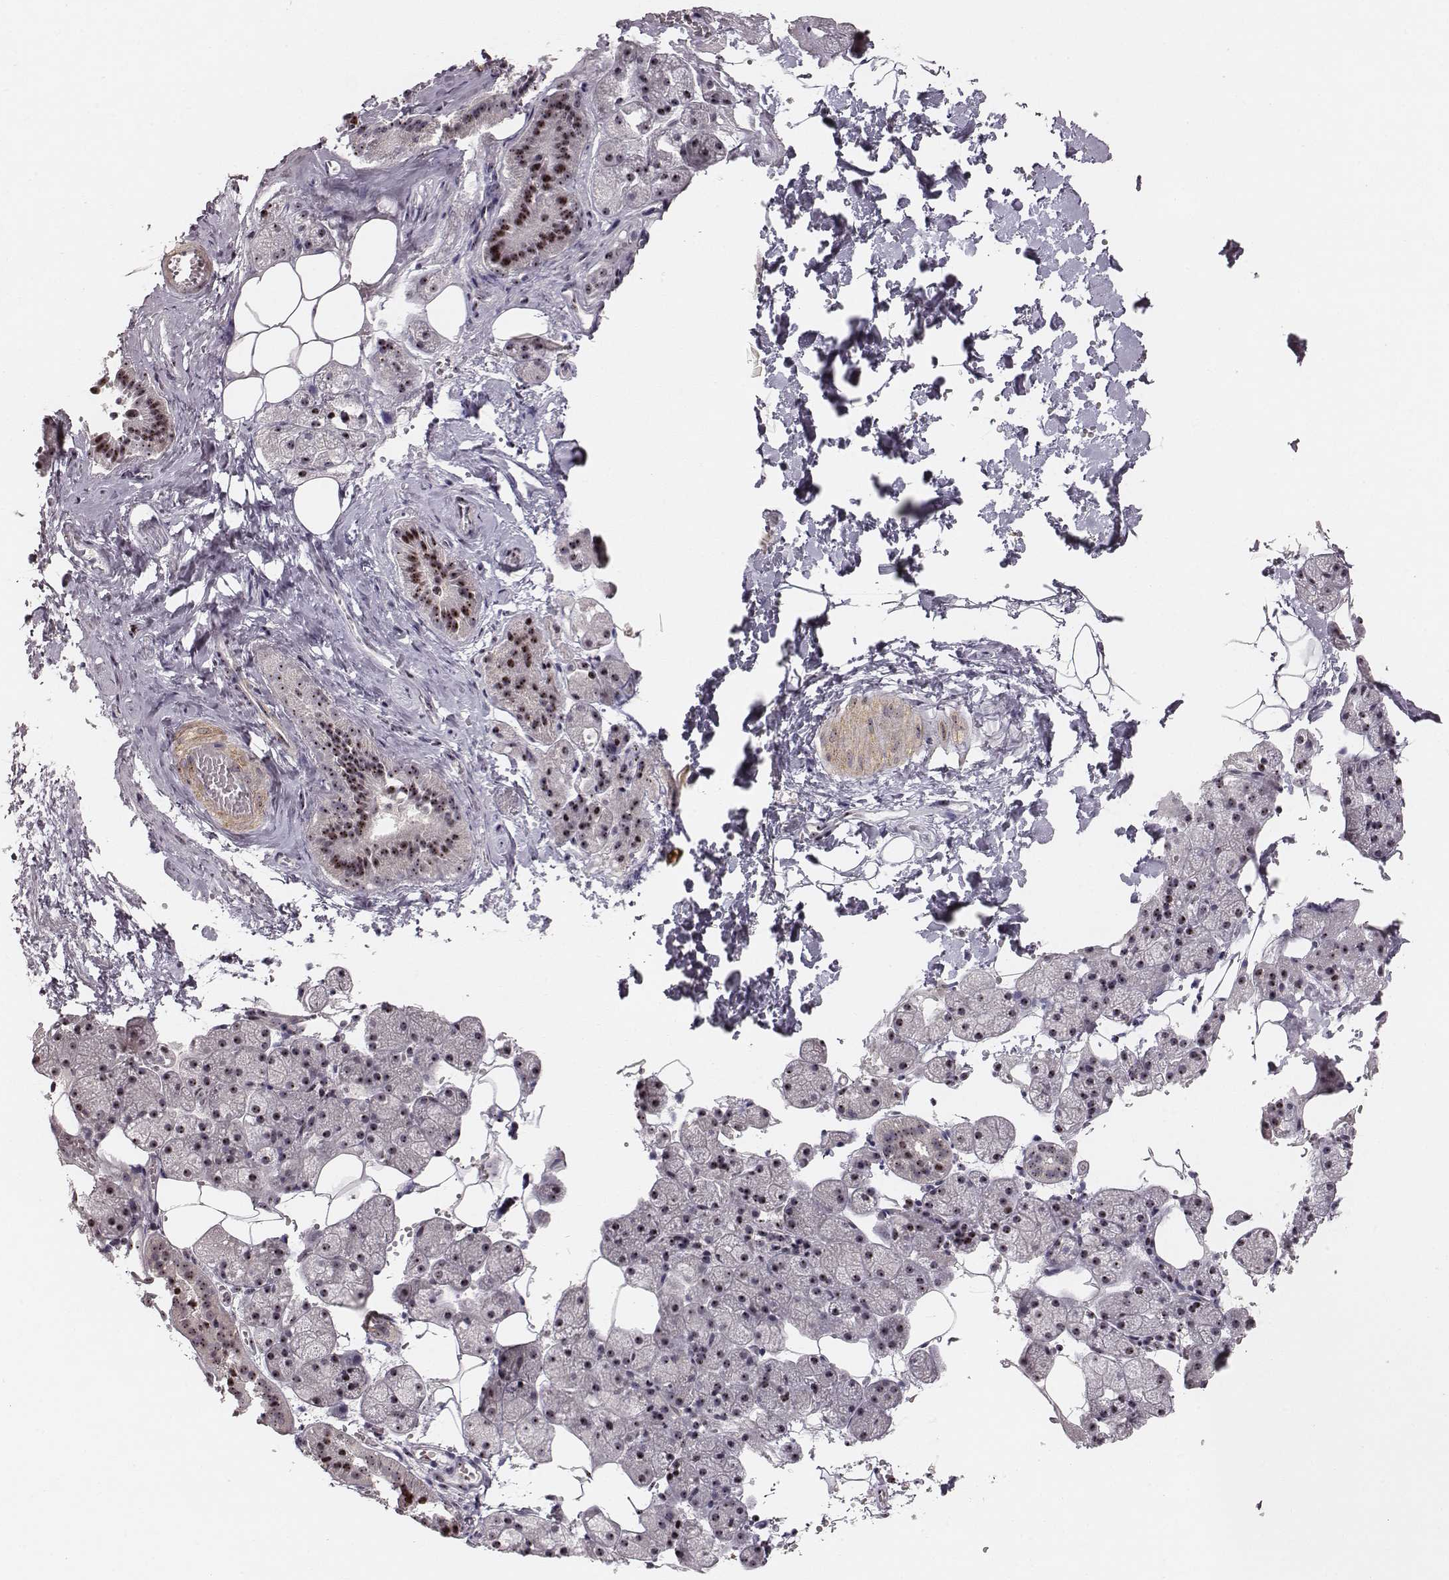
{"staining": {"intensity": "weak", "quantity": ">75%", "location": "nuclear"}, "tissue": "salivary gland", "cell_type": "Glandular cells", "image_type": "normal", "snomed": [{"axis": "morphology", "description": "Normal tissue, NOS"}, {"axis": "topography", "description": "Salivary gland"}], "caption": "This is a histology image of IHC staining of benign salivary gland, which shows weak staining in the nuclear of glandular cells.", "gene": "NOP56", "patient": {"sex": "male", "age": 38}}